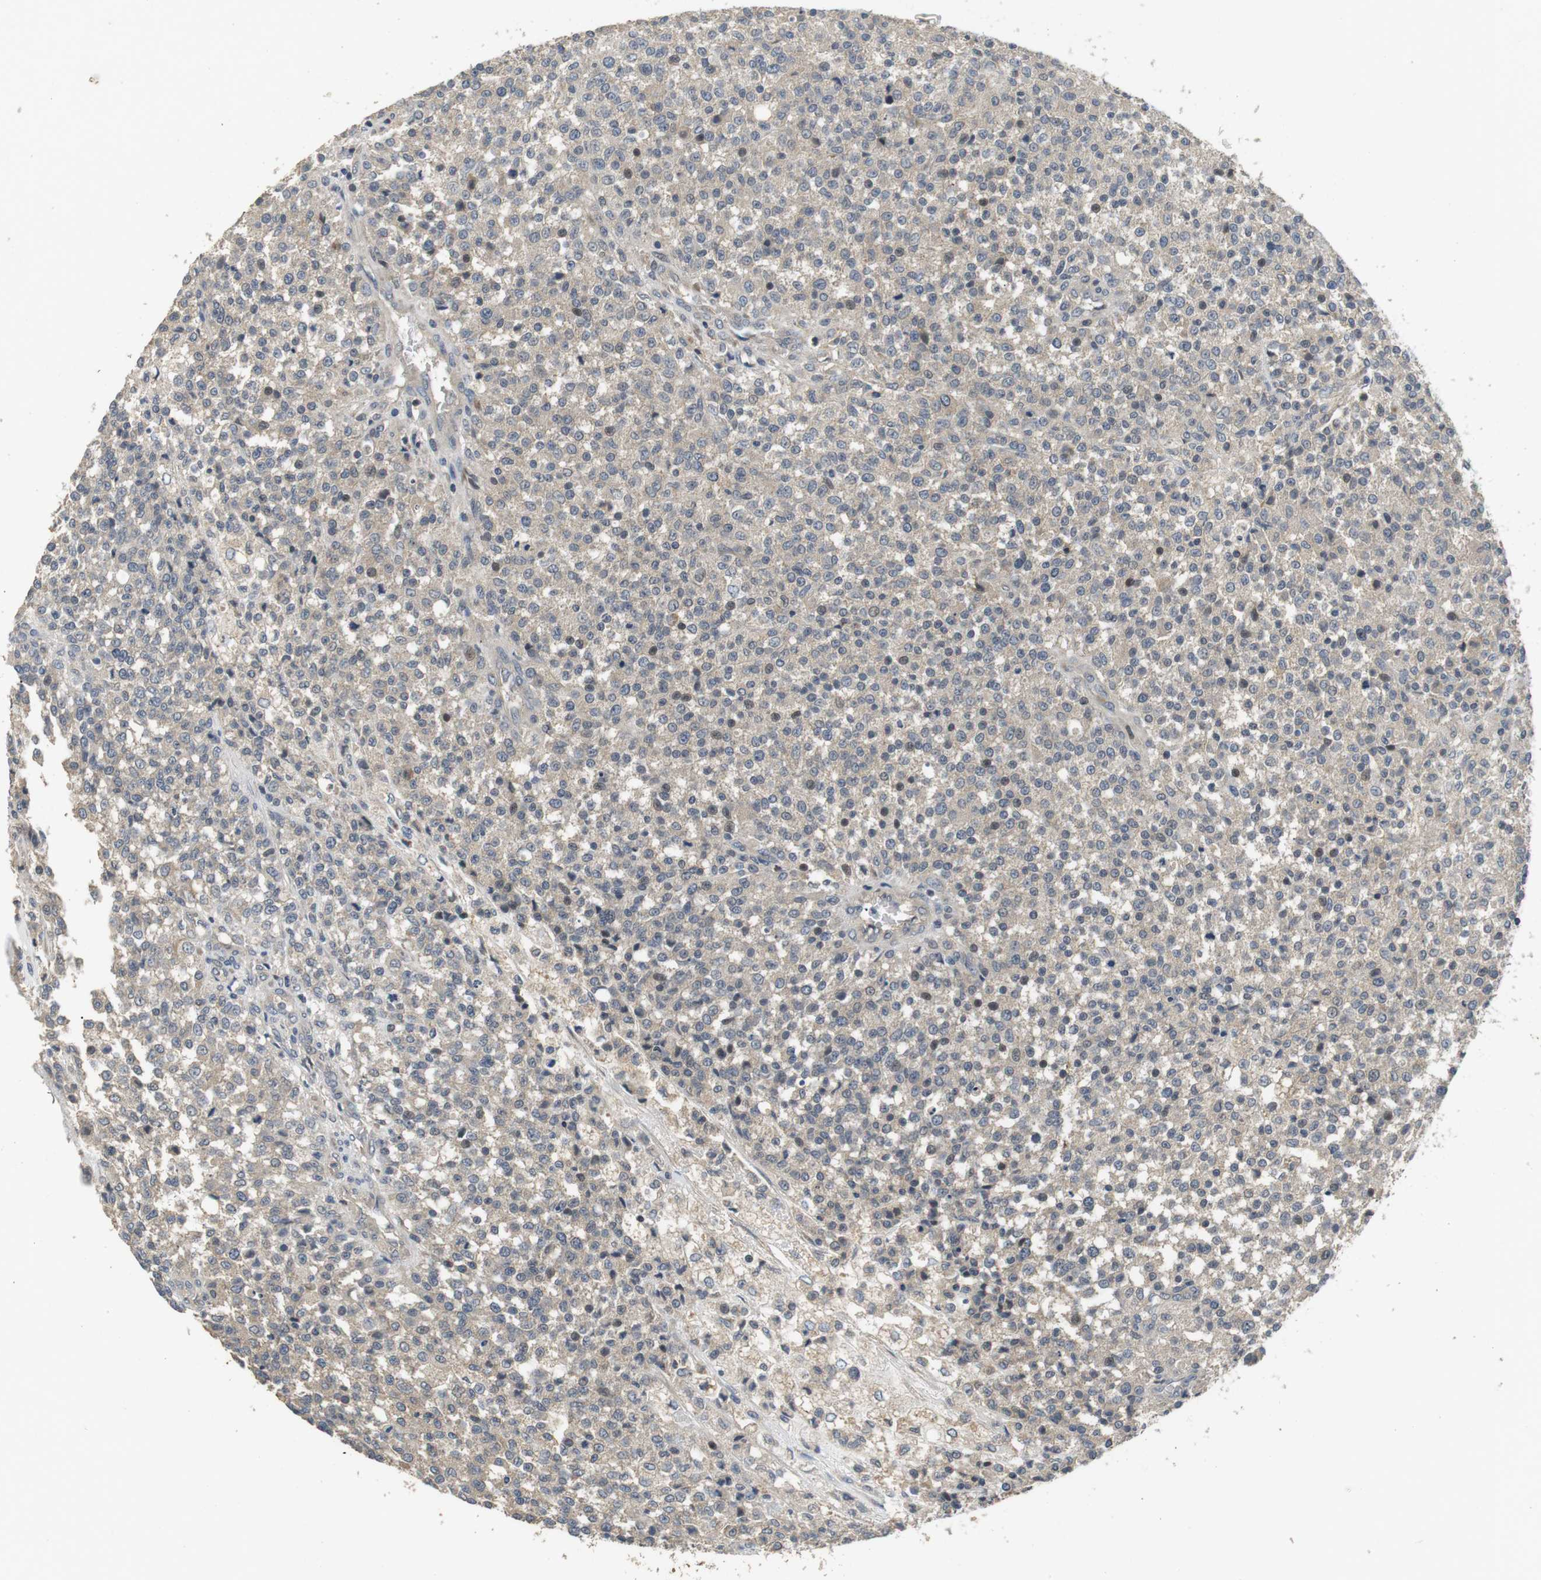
{"staining": {"intensity": "weak", "quantity": "<25%", "location": "cytoplasmic/membranous"}, "tissue": "testis cancer", "cell_type": "Tumor cells", "image_type": "cancer", "snomed": [{"axis": "morphology", "description": "Seminoma, NOS"}, {"axis": "topography", "description": "Testis"}], "caption": "Testis seminoma was stained to show a protein in brown. There is no significant positivity in tumor cells.", "gene": "ADGRL3", "patient": {"sex": "male", "age": 59}}